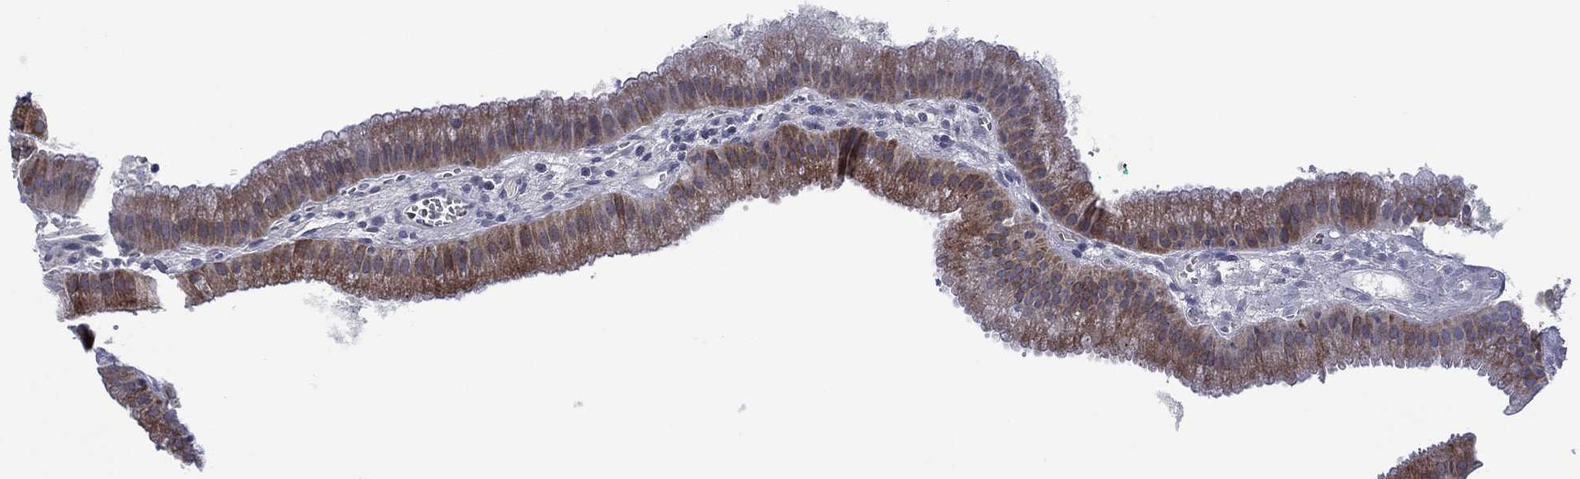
{"staining": {"intensity": "strong", "quantity": "25%-75%", "location": "cytoplasmic/membranous"}, "tissue": "gallbladder", "cell_type": "Glandular cells", "image_type": "normal", "snomed": [{"axis": "morphology", "description": "Normal tissue, NOS"}, {"axis": "topography", "description": "Gallbladder"}], "caption": "Protein positivity by immunohistochemistry (IHC) displays strong cytoplasmic/membranous staining in approximately 25%-75% of glandular cells in benign gallbladder.", "gene": "TRIM31", "patient": {"sex": "male", "age": 67}}